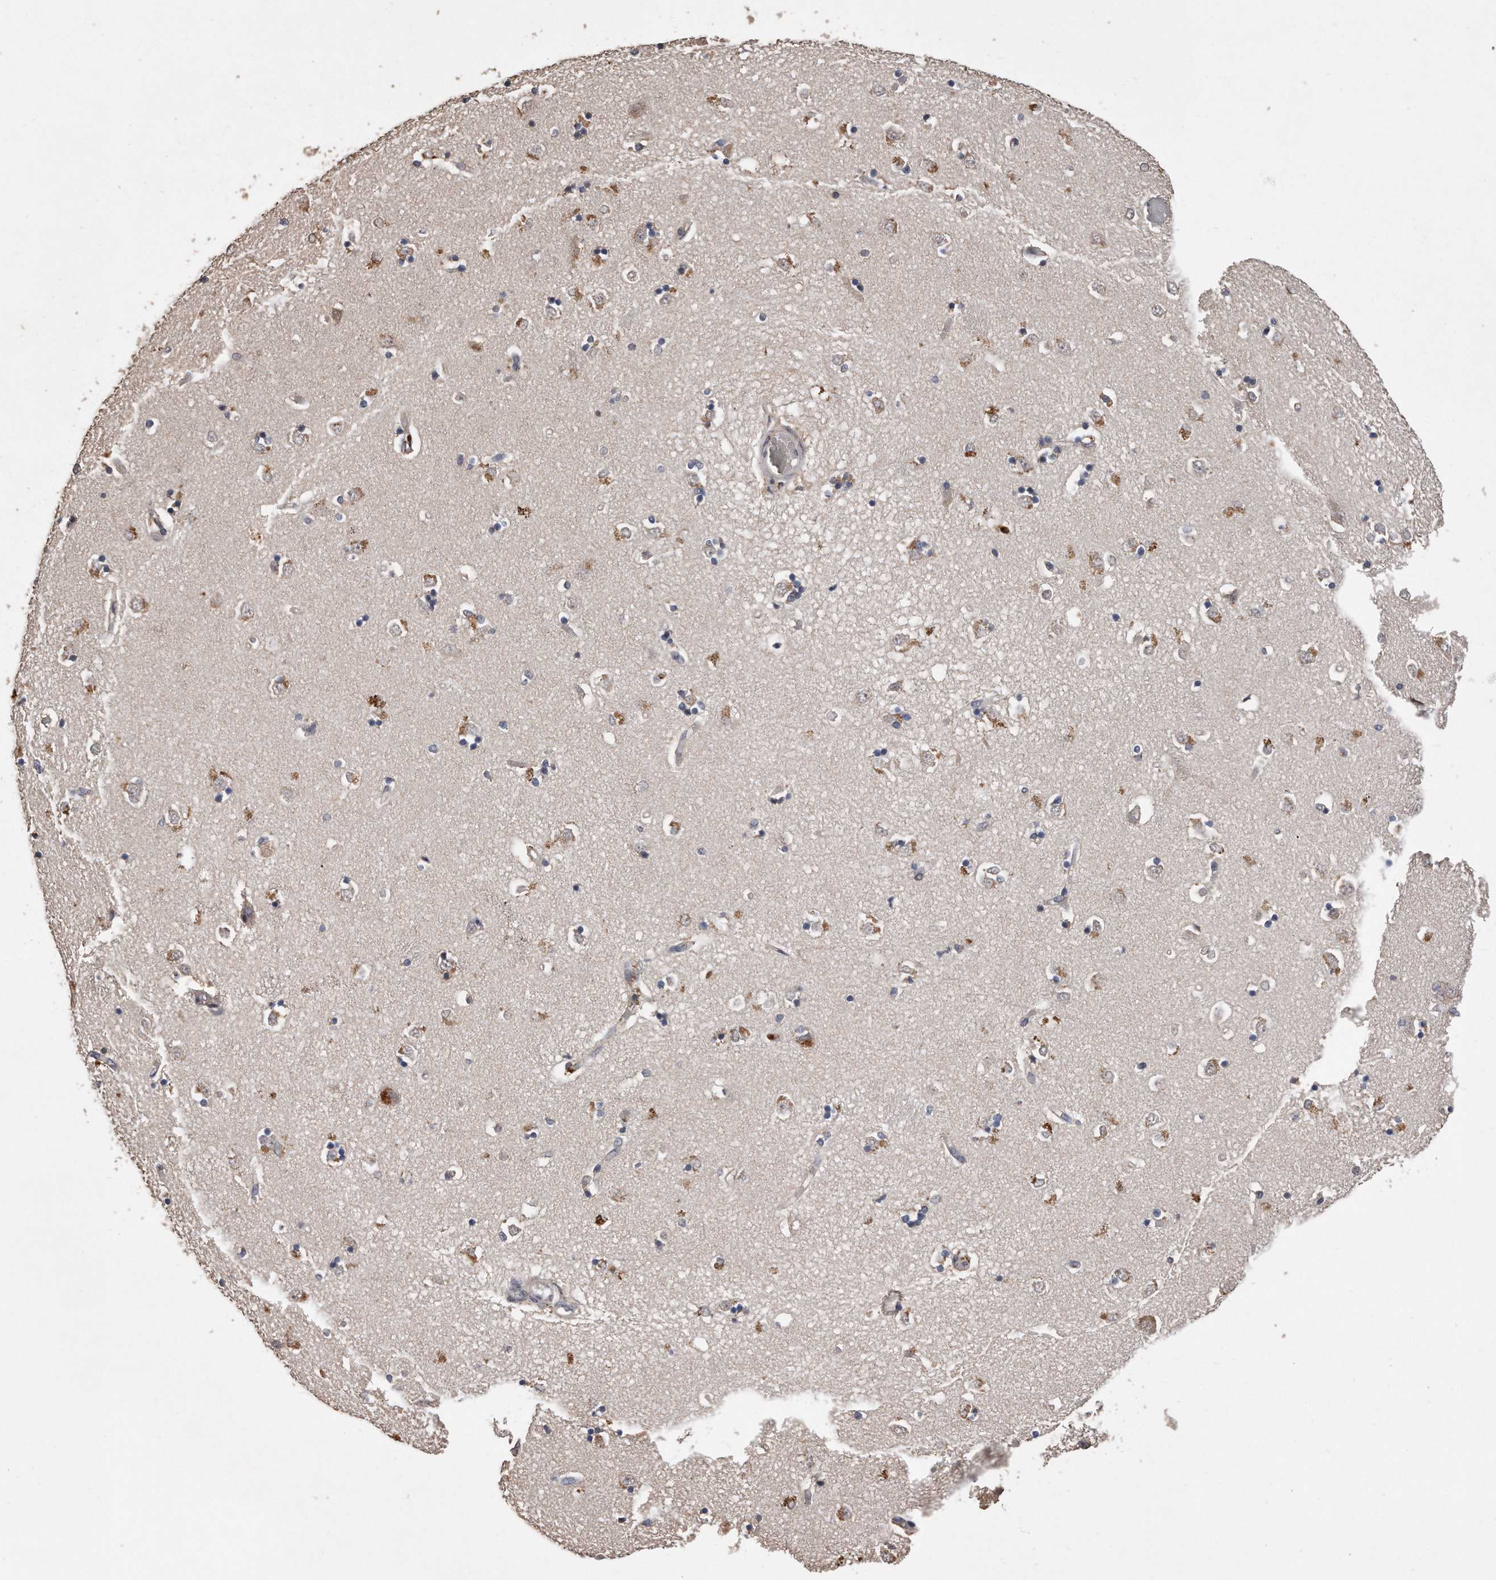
{"staining": {"intensity": "negative", "quantity": "none", "location": "none"}, "tissue": "caudate", "cell_type": "Glial cells", "image_type": "normal", "snomed": [{"axis": "morphology", "description": "Normal tissue, NOS"}, {"axis": "topography", "description": "Lateral ventricle wall"}], "caption": "High magnification brightfield microscopy of benign caudate stained with DAB (3,3'-diaminobenzidine) (brown) and counterstained with hematoxylin (blue): glial cells show no significant staining.", "gene": "PELO", "patient": {"sex": "male", "age": 45}}